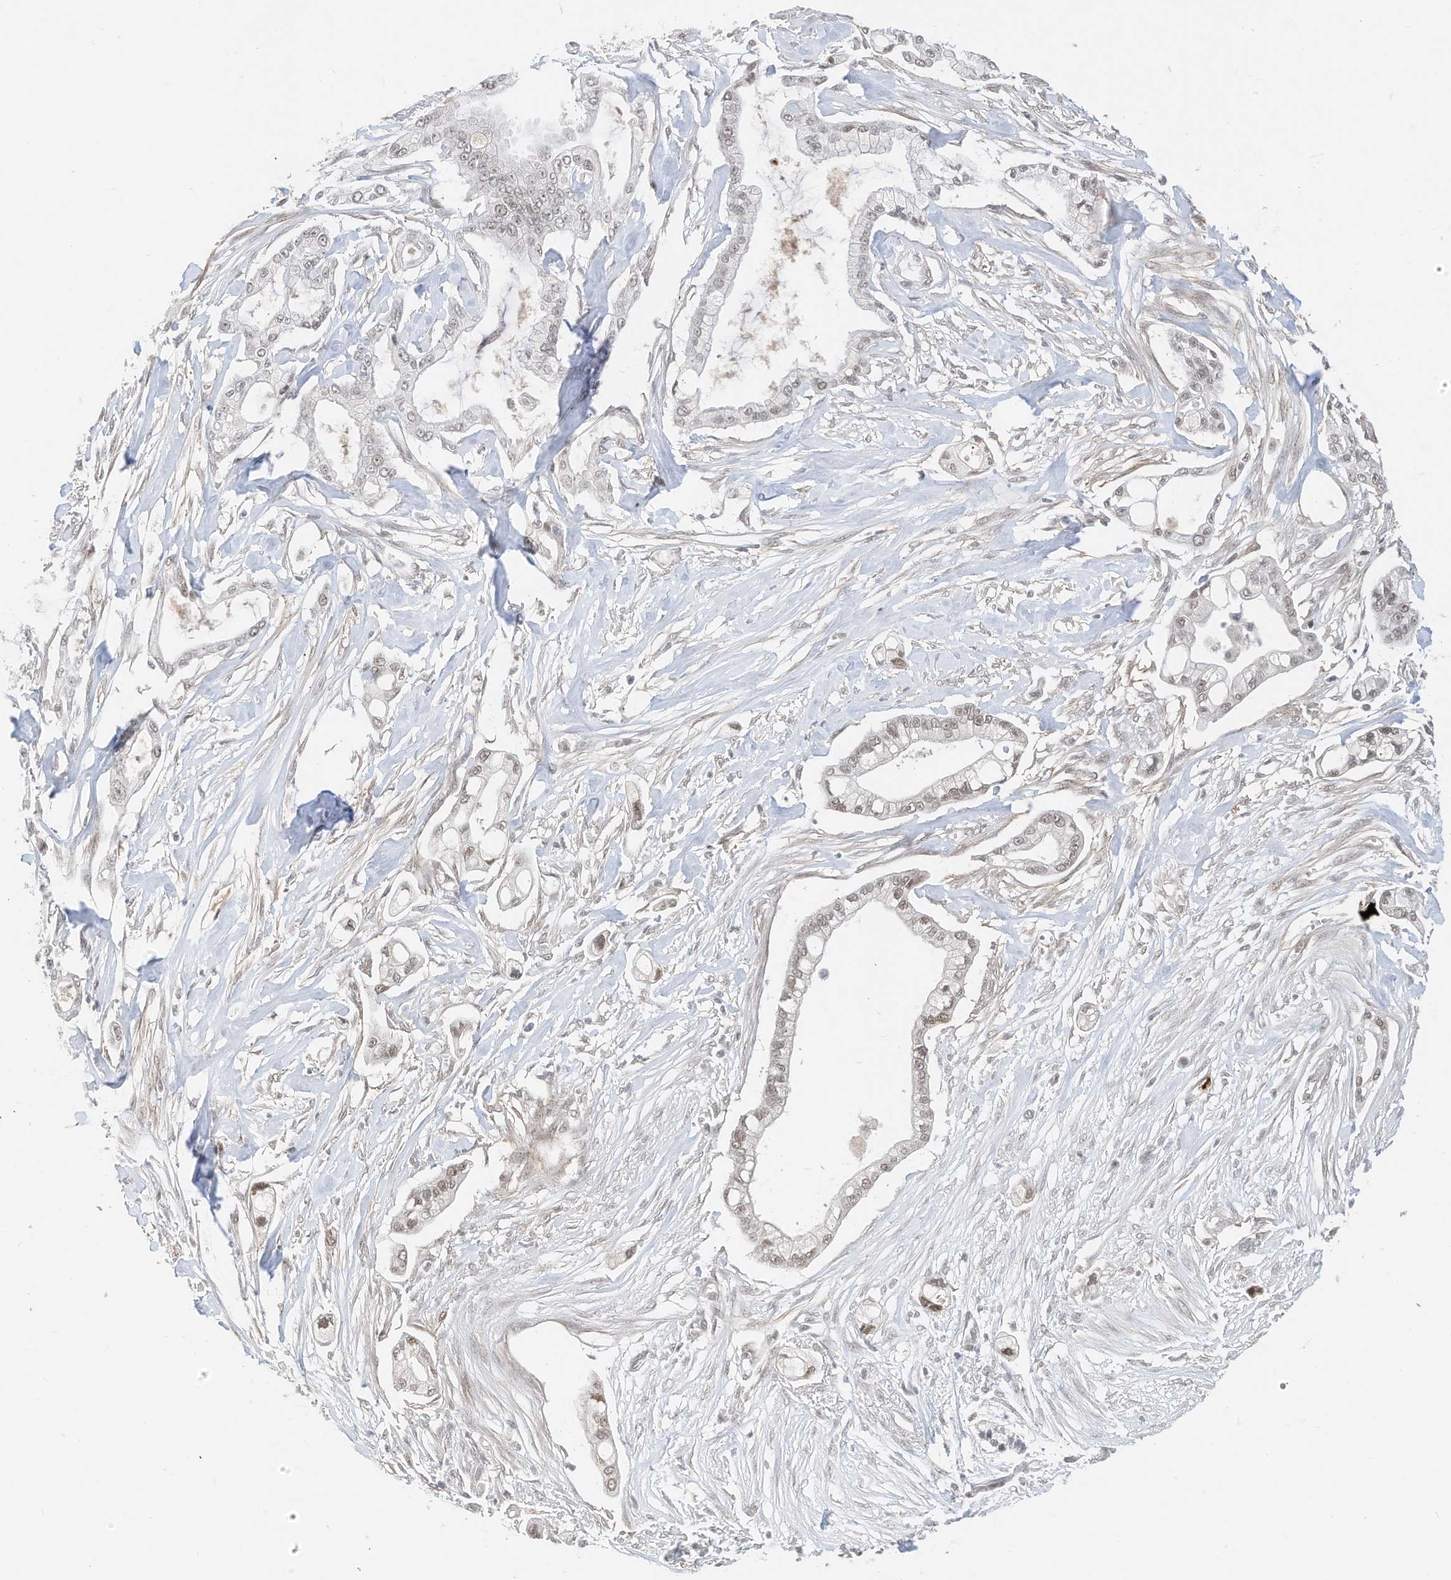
{"staining": {"intensity": "moderate", "quantity": "25%-75%", "location": "nuclear"}, "tissue": "pancreatic cancer", "cell_type": "Tumor cells", "image_type": "cancer", "snomed": [{"axis": "morphology", "description": "Adenocarcinoma, NOS"}, {"axis": "topography", "description": "Pancreas"}], "caption": "Immunohistochemical staining of pancreatic cancer exhibits medium levels of moderate nuclear protein staining in approximately 25%-75% of tumor cells.", "gene": "OGT", "patient": {"sex": "male", "age": 68}}